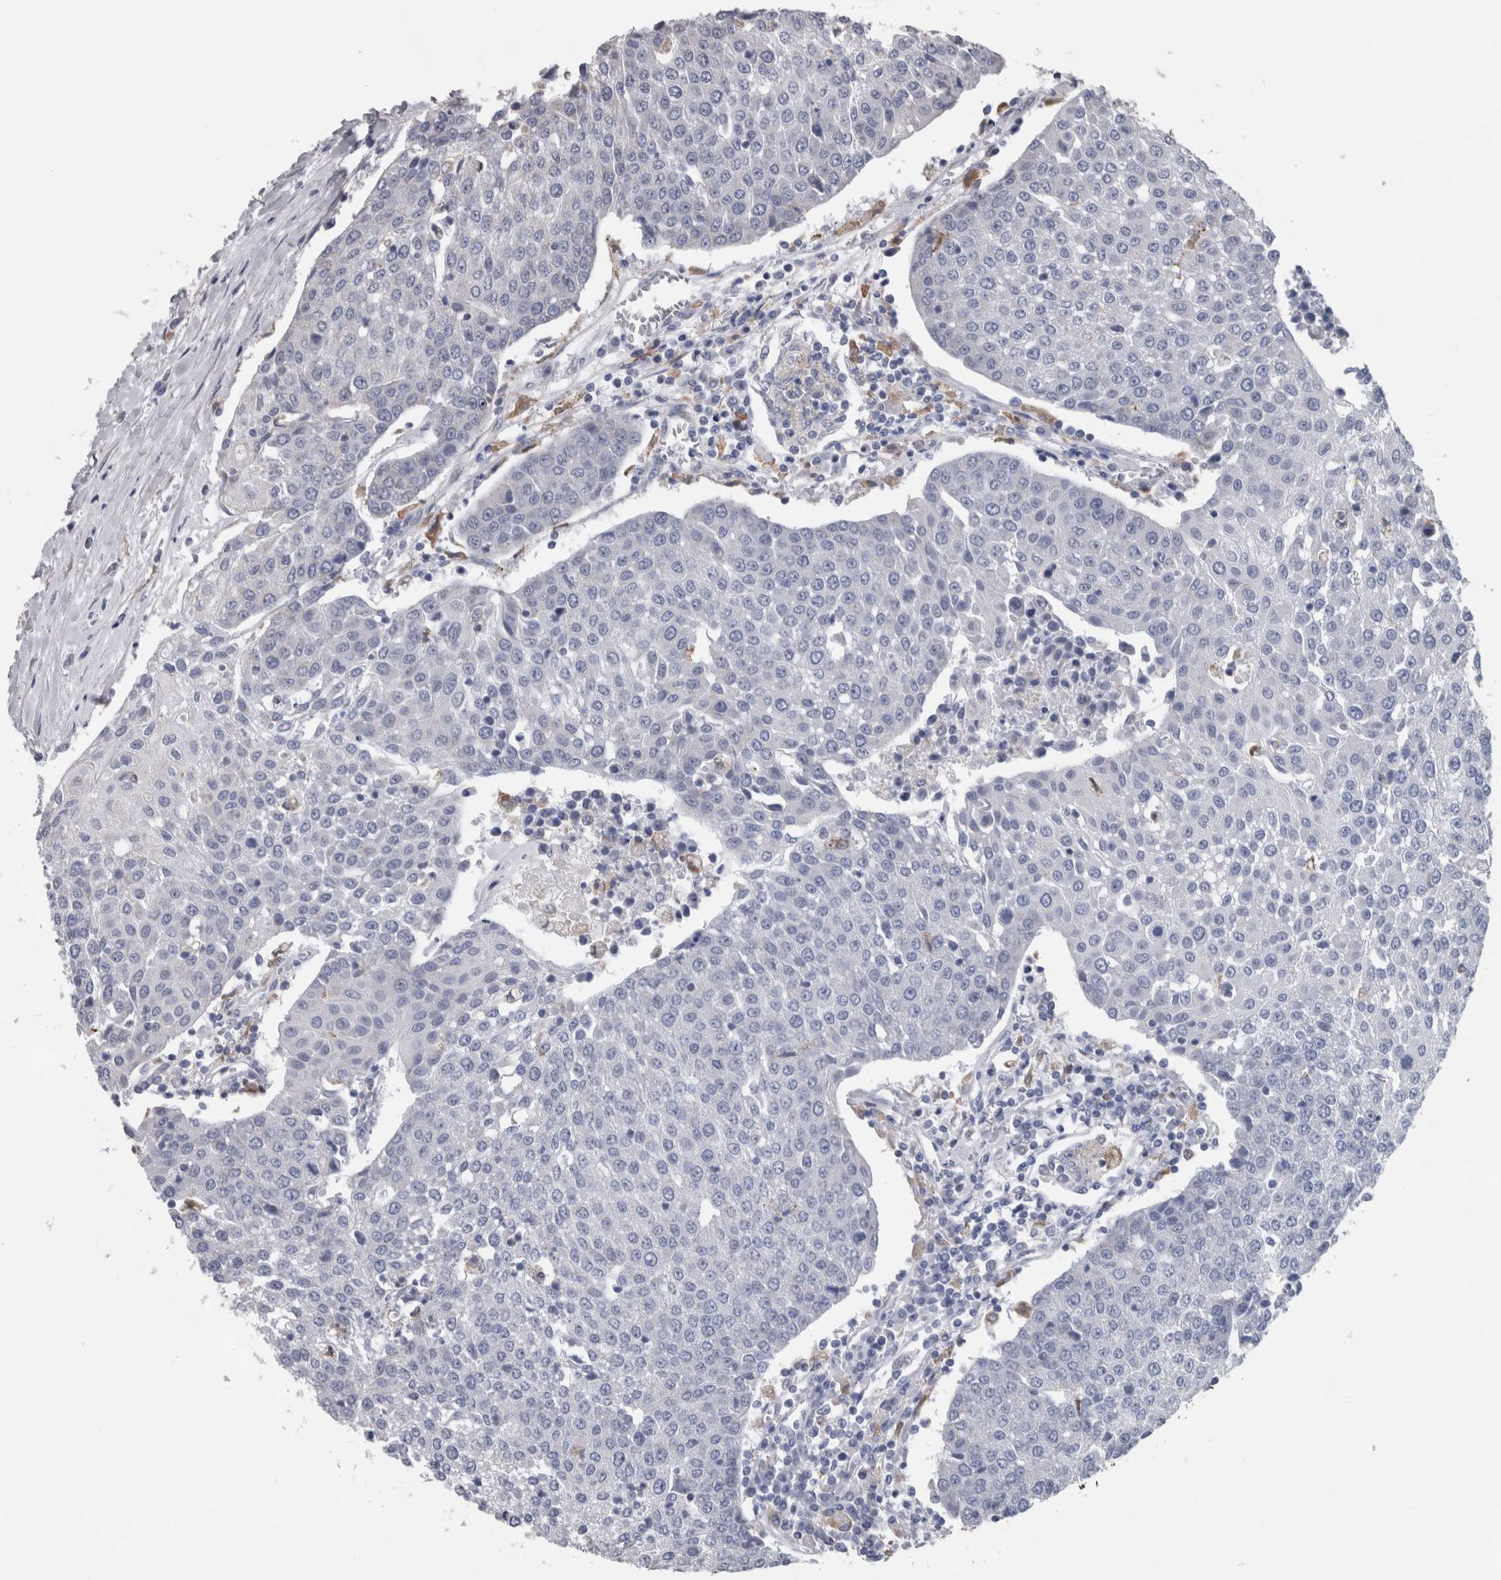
{"staining": {"intensity": "negative", "quantity": "none", "location": "none"}, "tissue": "urothelial cancer", "cell_type": "Tumor cells", "image_type": "cancer", "snomed": [{"axis": "morphology", "description": "Urothelial carcinoma, High grade"}, {"axis": "topography", "description": "Urinary bladder"}], "caption": "A histopathology image of human urothelial cancer is negative for staining in tumor cells.", "gene": "GDAP1", "patient": {"sex": "female", "age": 85}}